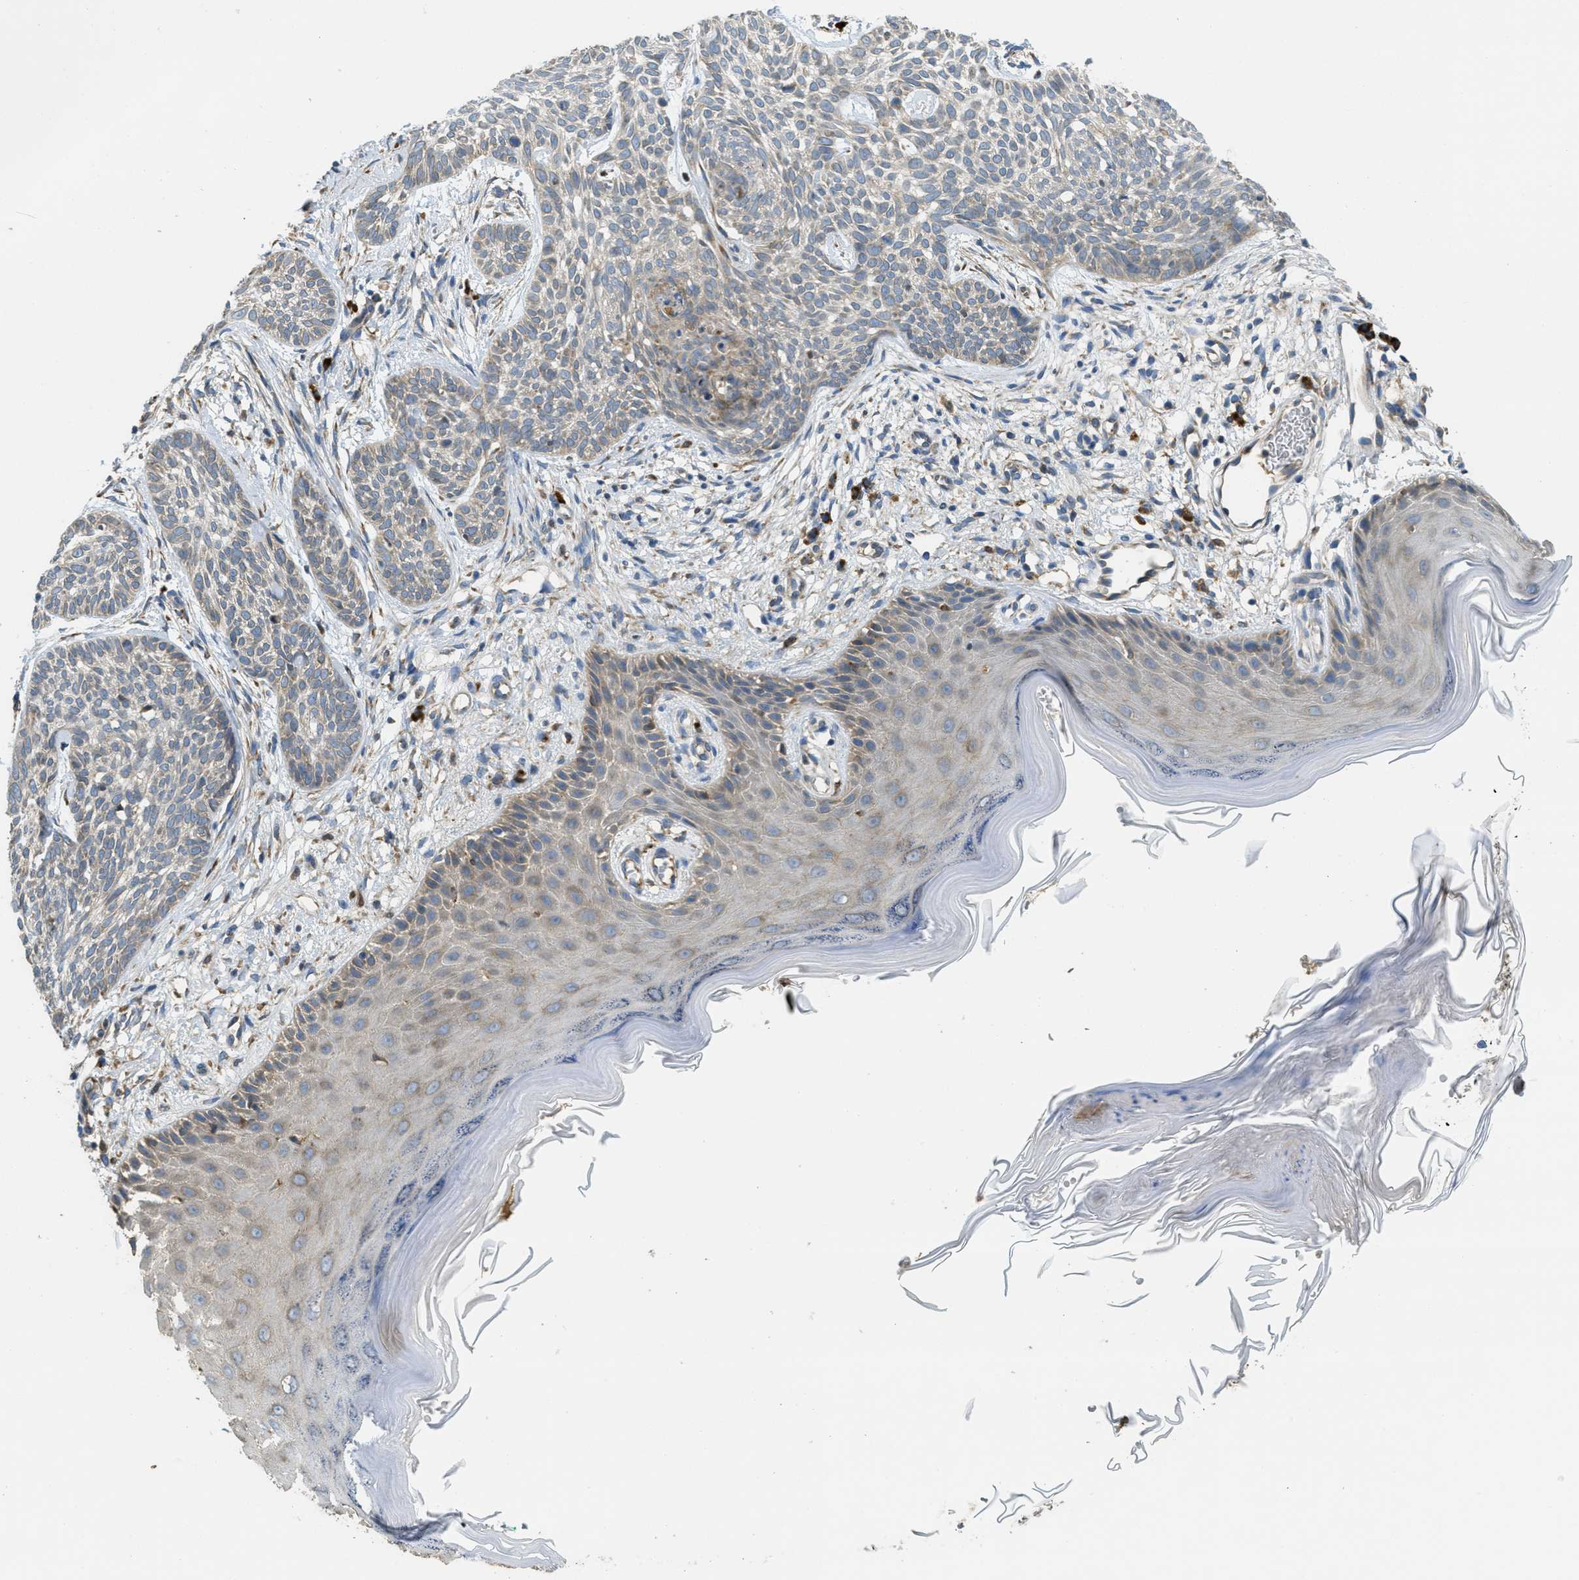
{"staining": {"intensity": "negative", "quantity": "none", "location": "none"}, "tissue": "skin cancer", "cell_type": "Tumor cells", "image_type": "cancer", "snomed": [{"axis": "morphology", "description": "Basal cell carcinoma"}, {"axis": "topography", "description": "Skin"}], "caption": "This is a histopathology image of IHC staining of skin cancer (basal cell carcinoma), which shows no staining in tumor cells.", "gene": "SSR1", "patient": {"sex": "female", "age": 59}}